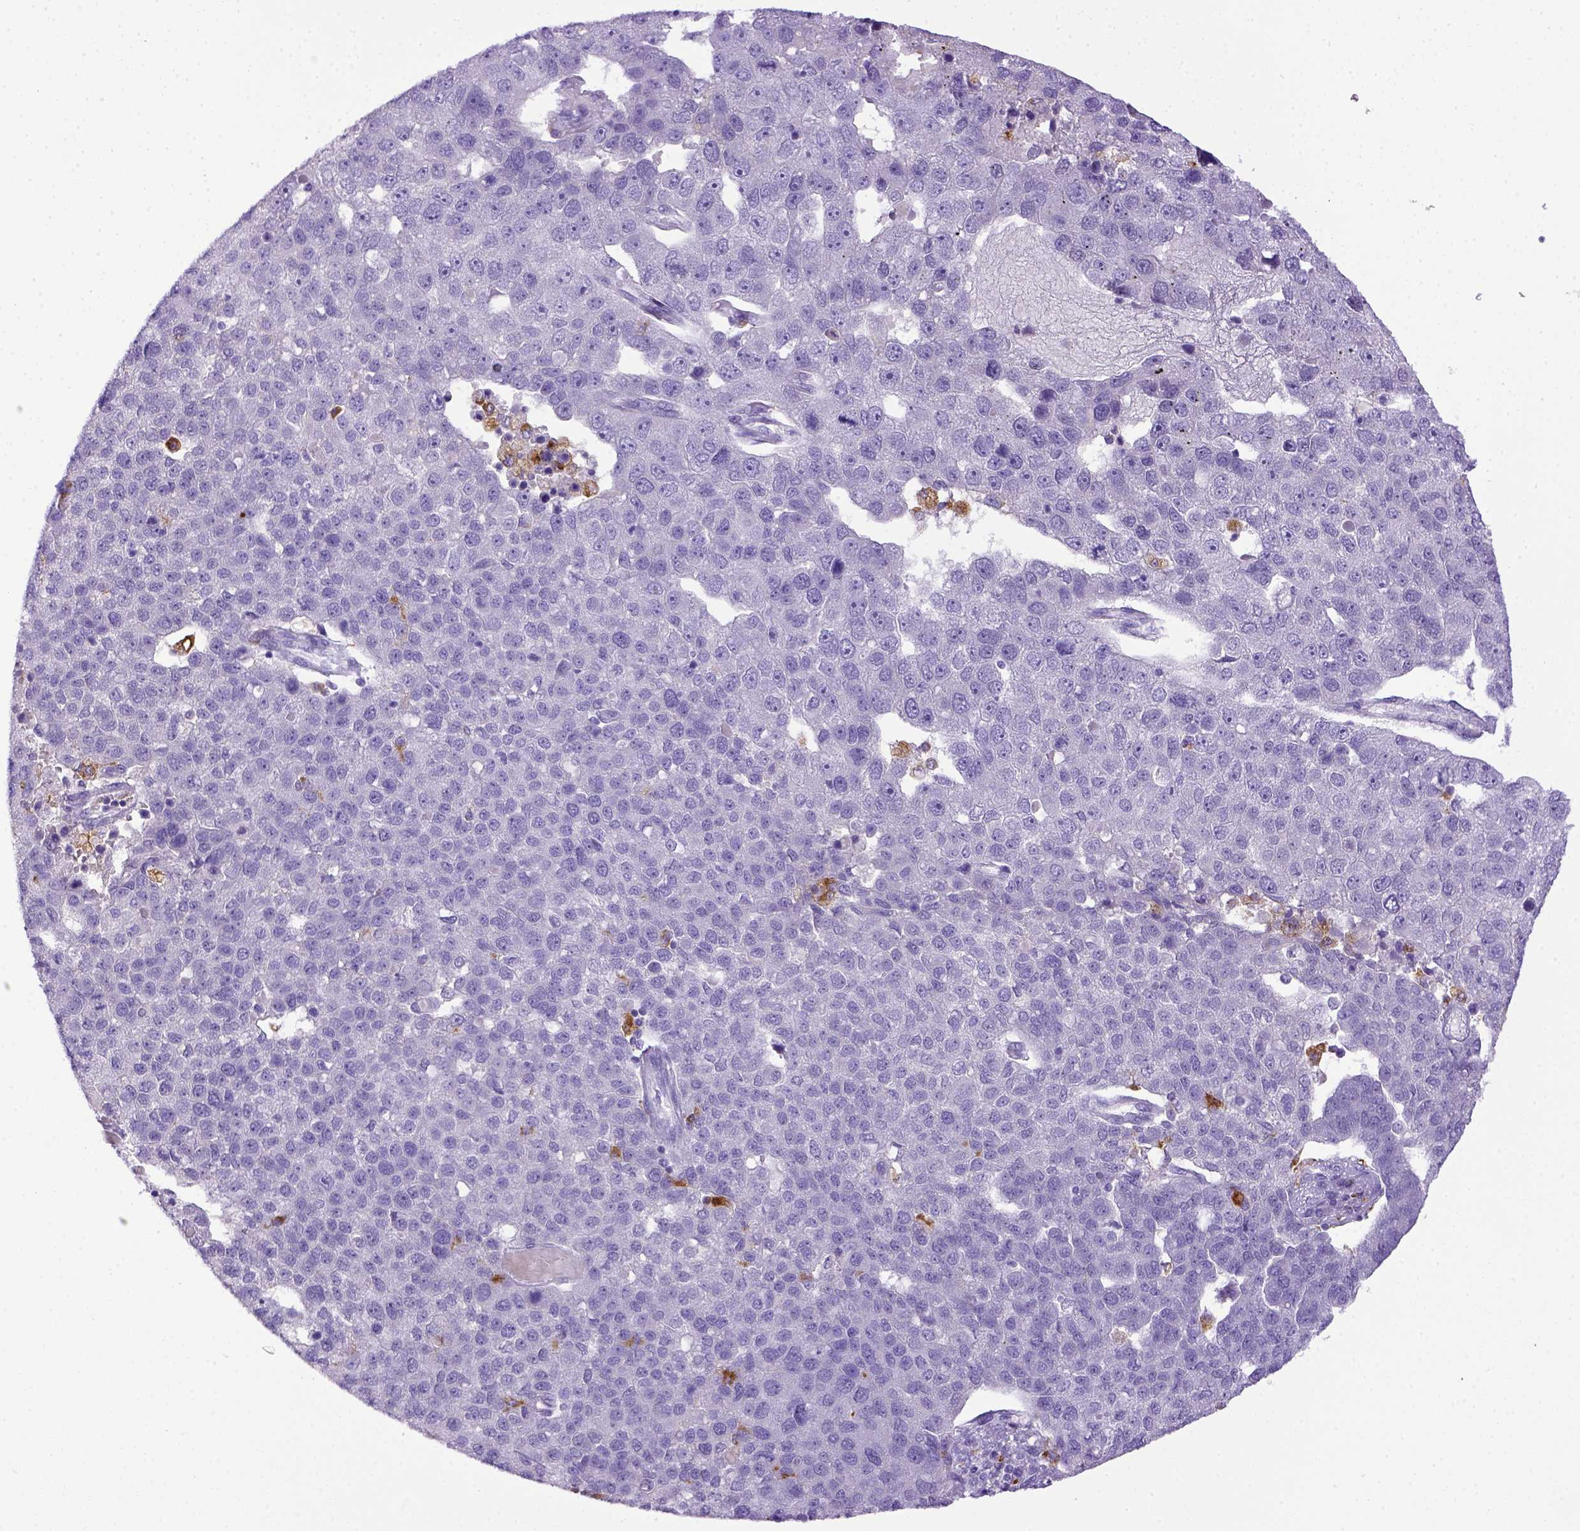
{"staining": {"intensity": "negative", "quantity": "none", "location": "none"}, "tissue": "pancreatic cancer", "cell_type": "Tumor cells", "image_type": "cancer", "snomed": [{"axis": "morphology", "description": "Adenocarcinoma, NOS"}, {"axis": "topography", "description": "Pancreas"}], "caption": "Adenocarcinoma (pancreatic) was stained to show a protein in brown. There is no significant expression in tumor cells. (DAB IHC with hematoxylin counter stain).", "gene": "CD68", "patient": {"sex": "female", "age": 61}}